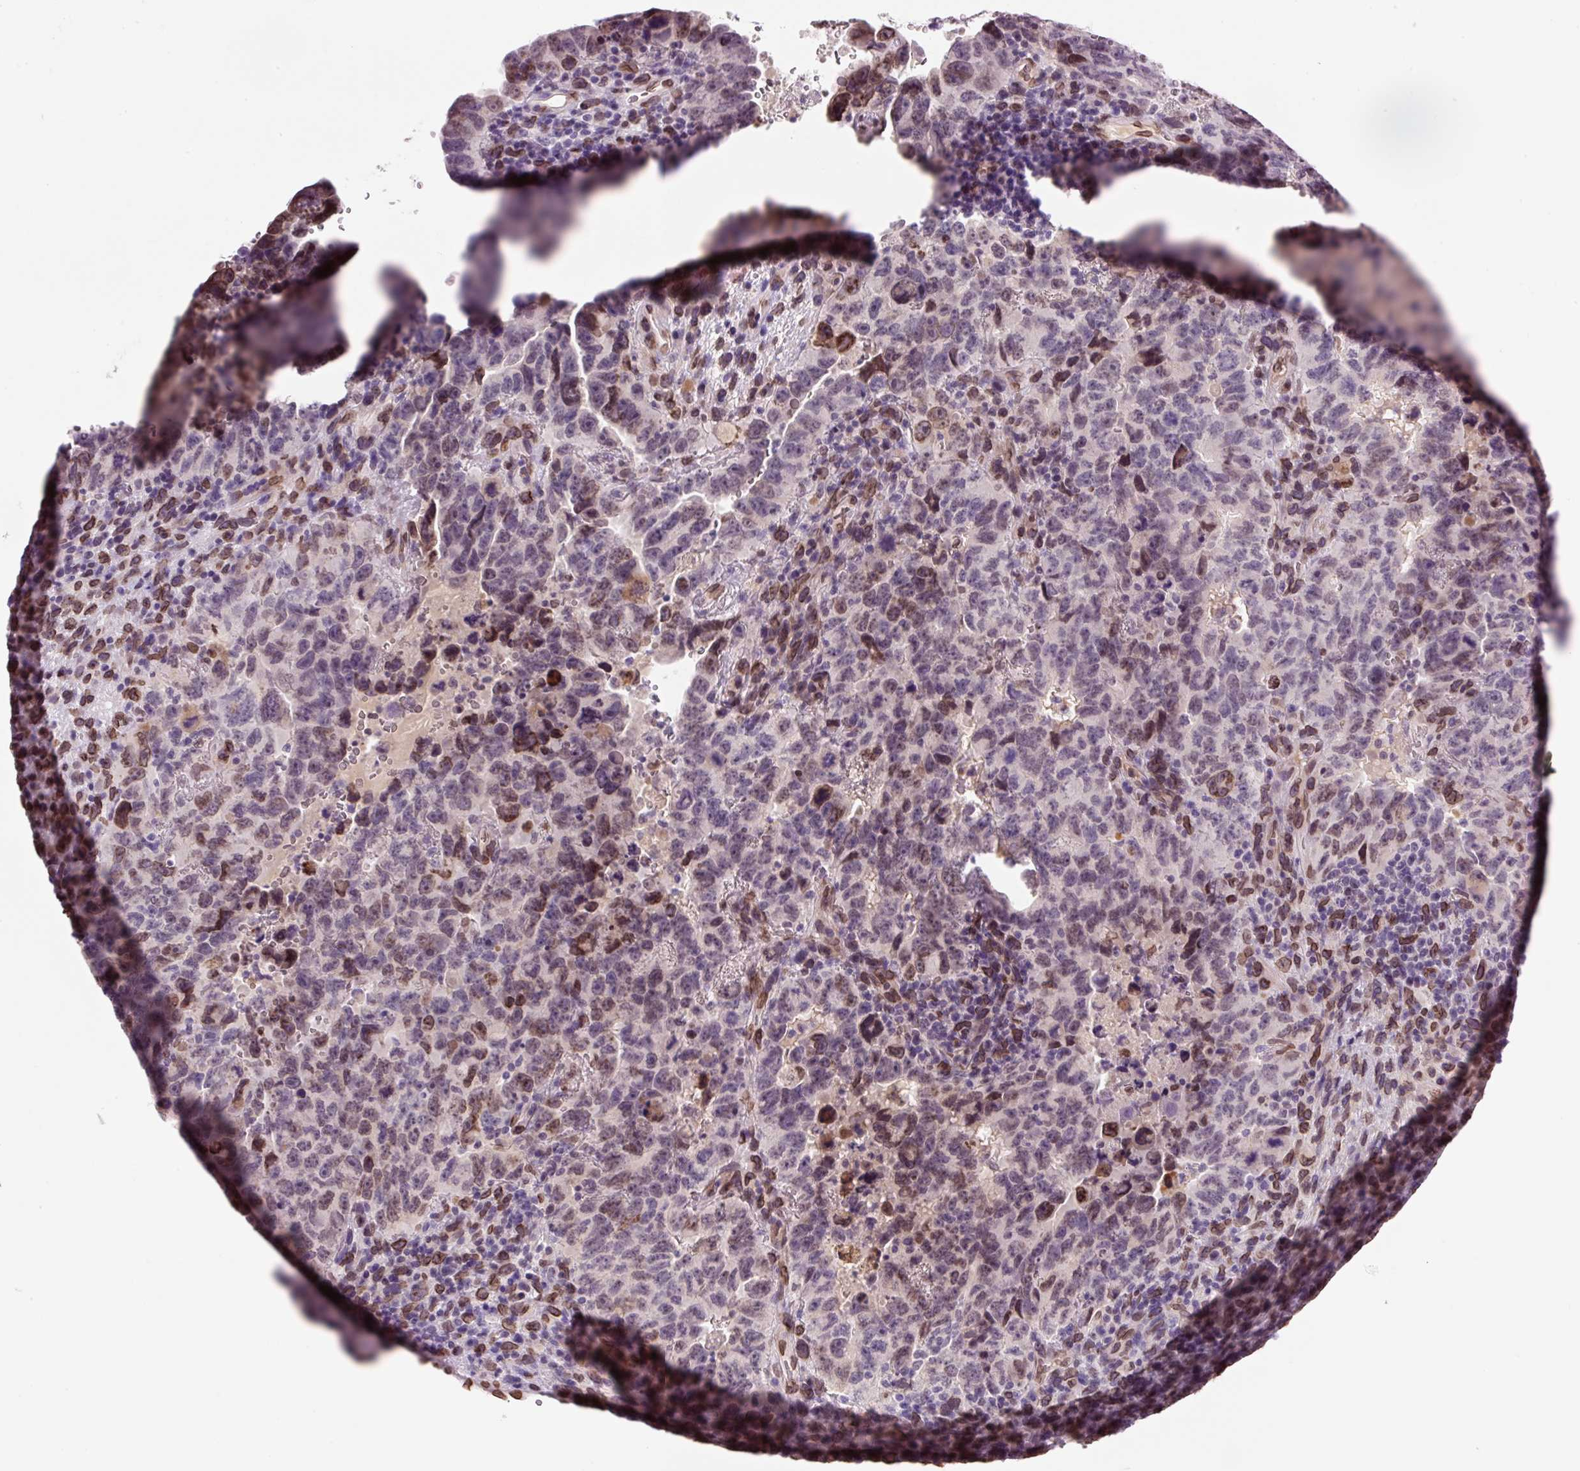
{"staining": {"intensity": "moderate", "quantity": "<25%", "location": "cytoplasmic/membranous,nuclear"}, "tissue": "testis cancer", "cell_type": "Tumor cells", "image_type": "cancer", "snomed": [{"axis": "morphology", "description": "Carcinoma, Embryonal, NOS"}, {"axis": "topography", "description": "Testis"}], "caption": "Immunohistochemistry (IHC) histopathology image of human testis embryonal carcinoma stained for a protein (brown), which demonstrates low levels of moderate cytoplasmic/membranous and nuclear positivity in about <25% of tumor cells.", "gene": "ZNF224", "patient": {"sex": "male", "age": 24}}